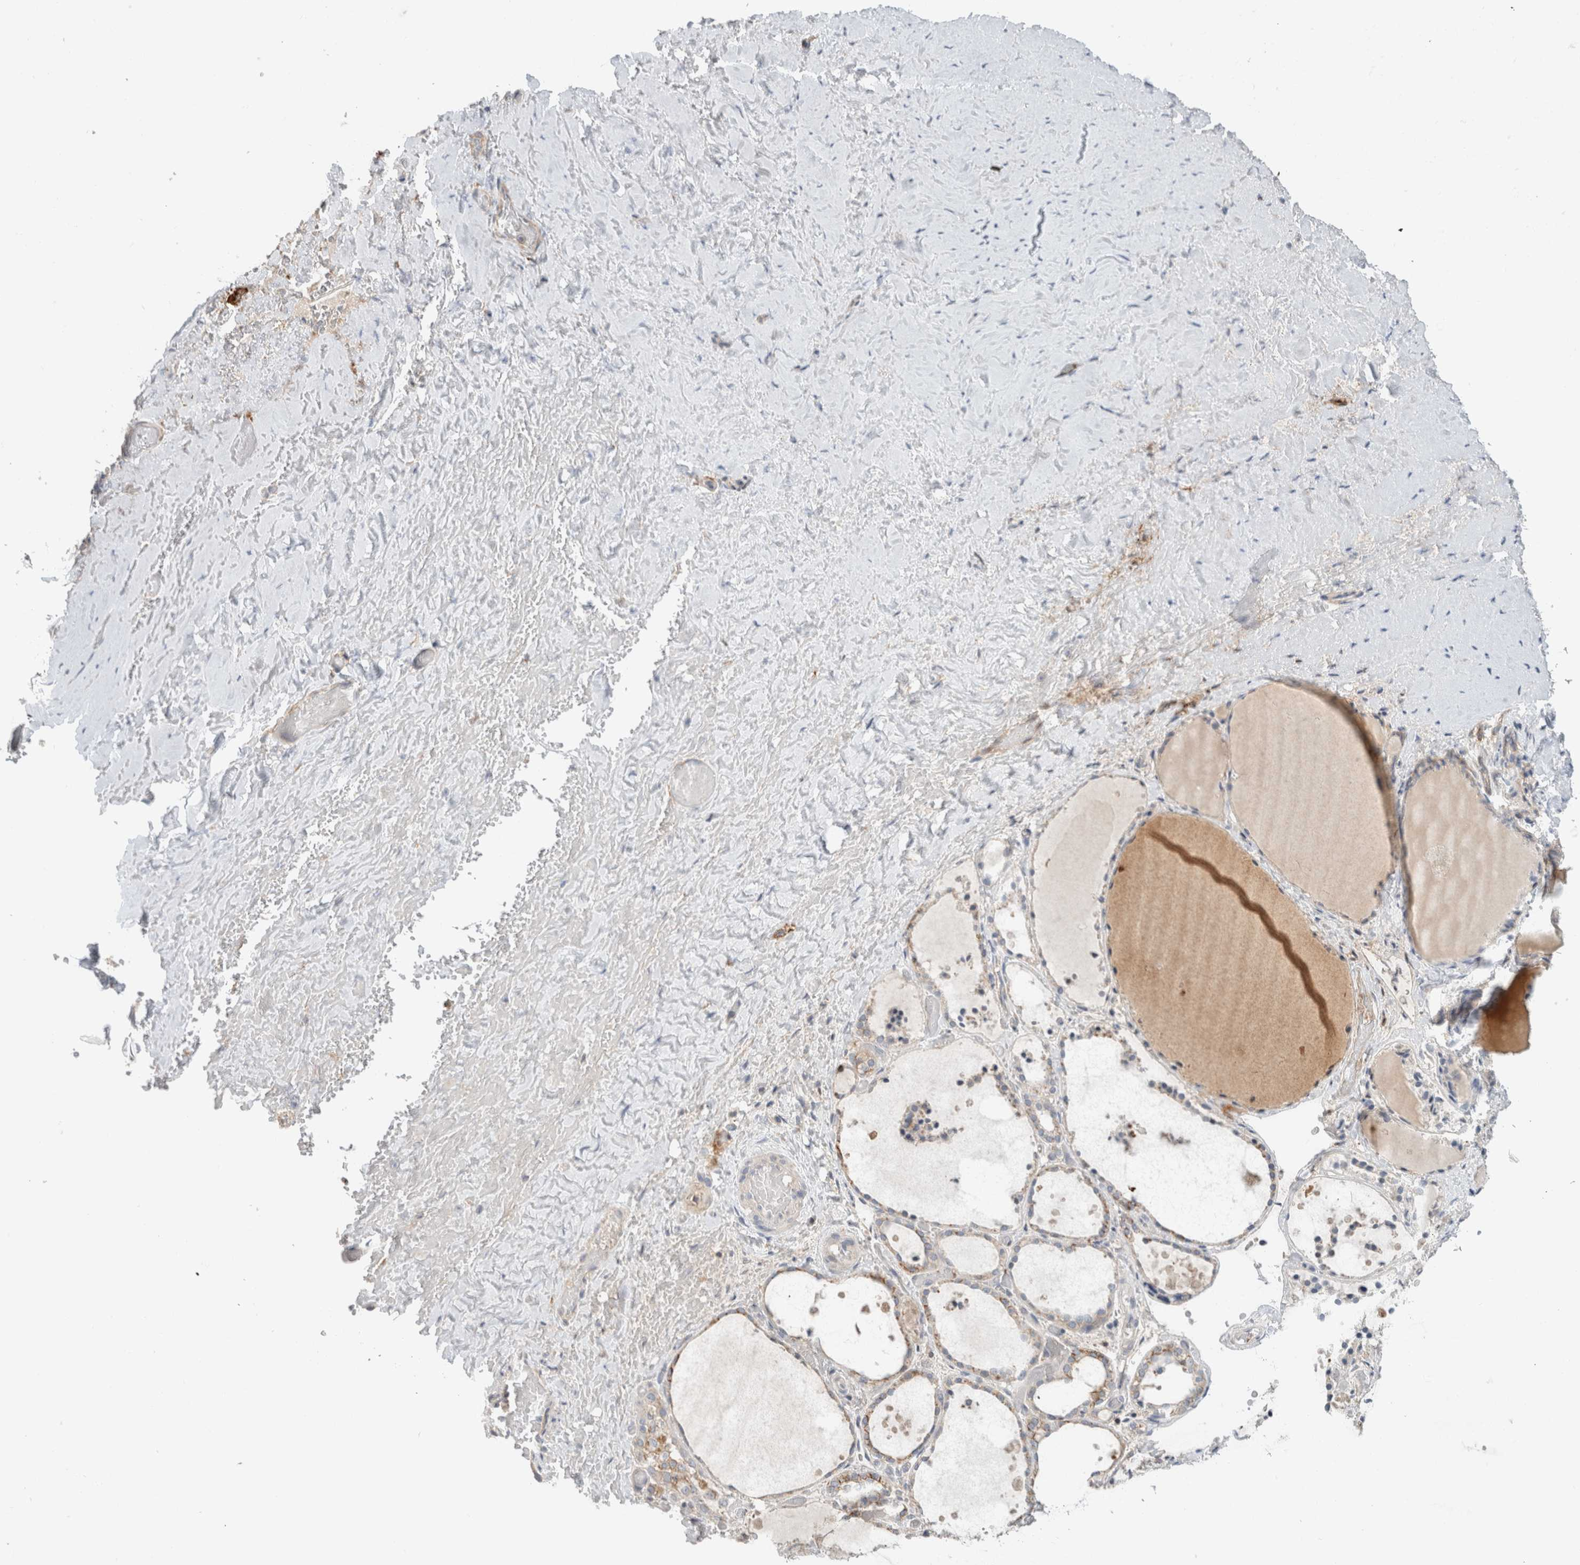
{"staining": {"intensity": "weak", "quantity": "<25%", "location": "cytoplasmic/membranous"}, "tissue": "thyroid gland", "cell_type": "Glandular cells", "image_type": "normal", "snomed": [{"axis": "morphology", "description": "Normal tissue, NOS"}, {"axis": "topography", "description": "Thyroid gland"}], "caption": "DAB (3,3'-diaminobenzidine) immunohistochemical staining of normal thyroid gland exhibits no significant staining in glandular cells. (Immunohistochemistry (ihc), brightfield microscopy, high magnification).", "gene": "ERCC6L2", "patient": {"sex": "female", "age": 44}}